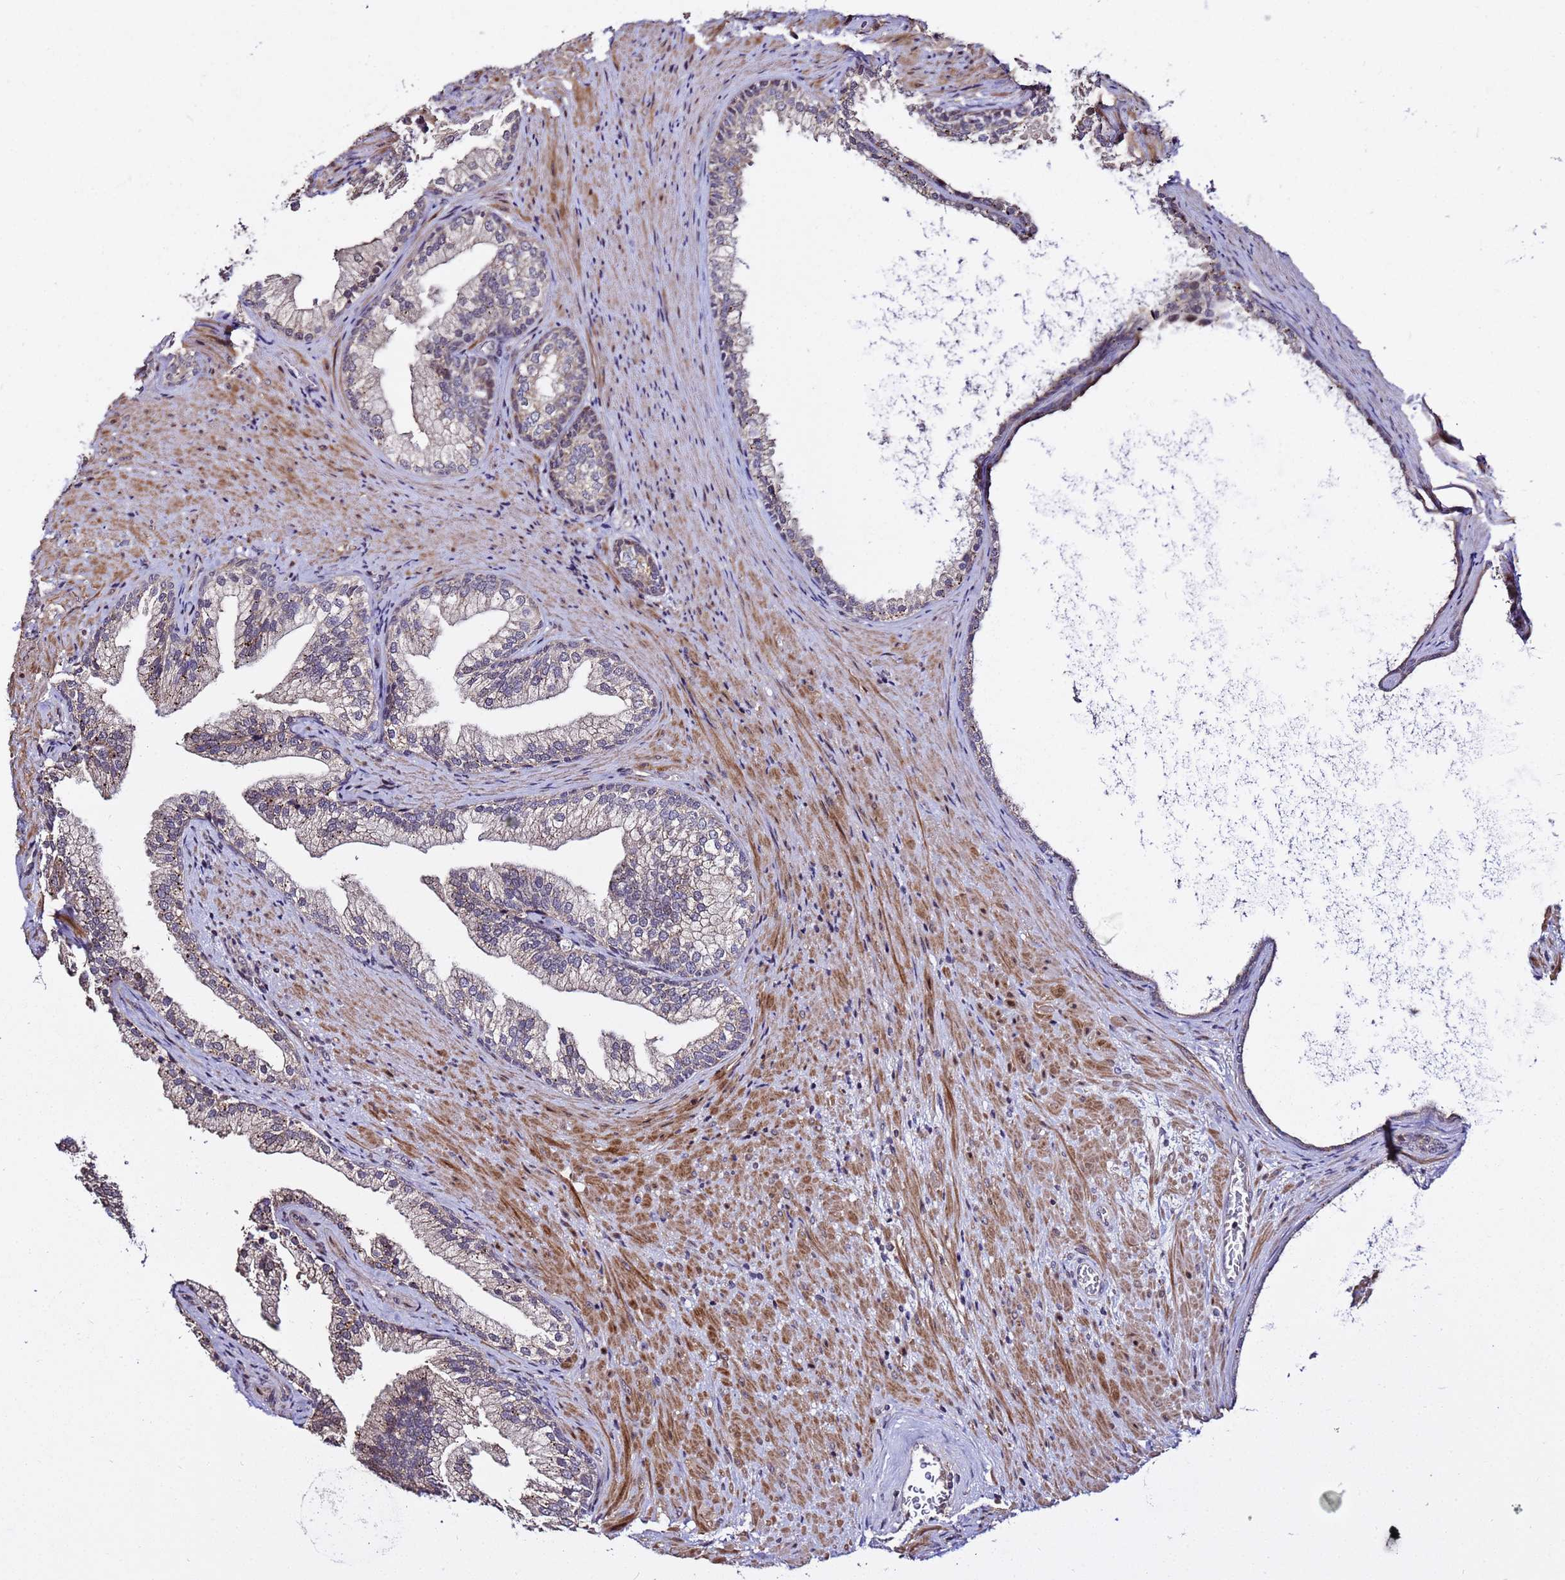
{"staining": {"intensity": "moderate", "quantity": "<25%", "location": "cytoplasmic/membranous,nuclear"}, "tissue": "prostate", "cell_type": "Glandular cells", "image_type": "normal", "snomed": [{"axis": "morphology", "description": "Normal tissue, NOS"}, {"axis": "topography", "description": "Prostate"}], "caption": "Immunohistochemistry (IHC) histopathology image of benign prostate: prostate stained using IHC demonstrates low levels of moderate protein expression localized specifically in the cytoplasmic/membranous,nuclear of glandular cells, appearing as a cytoplasmic/membranous,nuclear brown color.", "gene": "WNK4", "patient": {"sex": "male", "age": 76}}